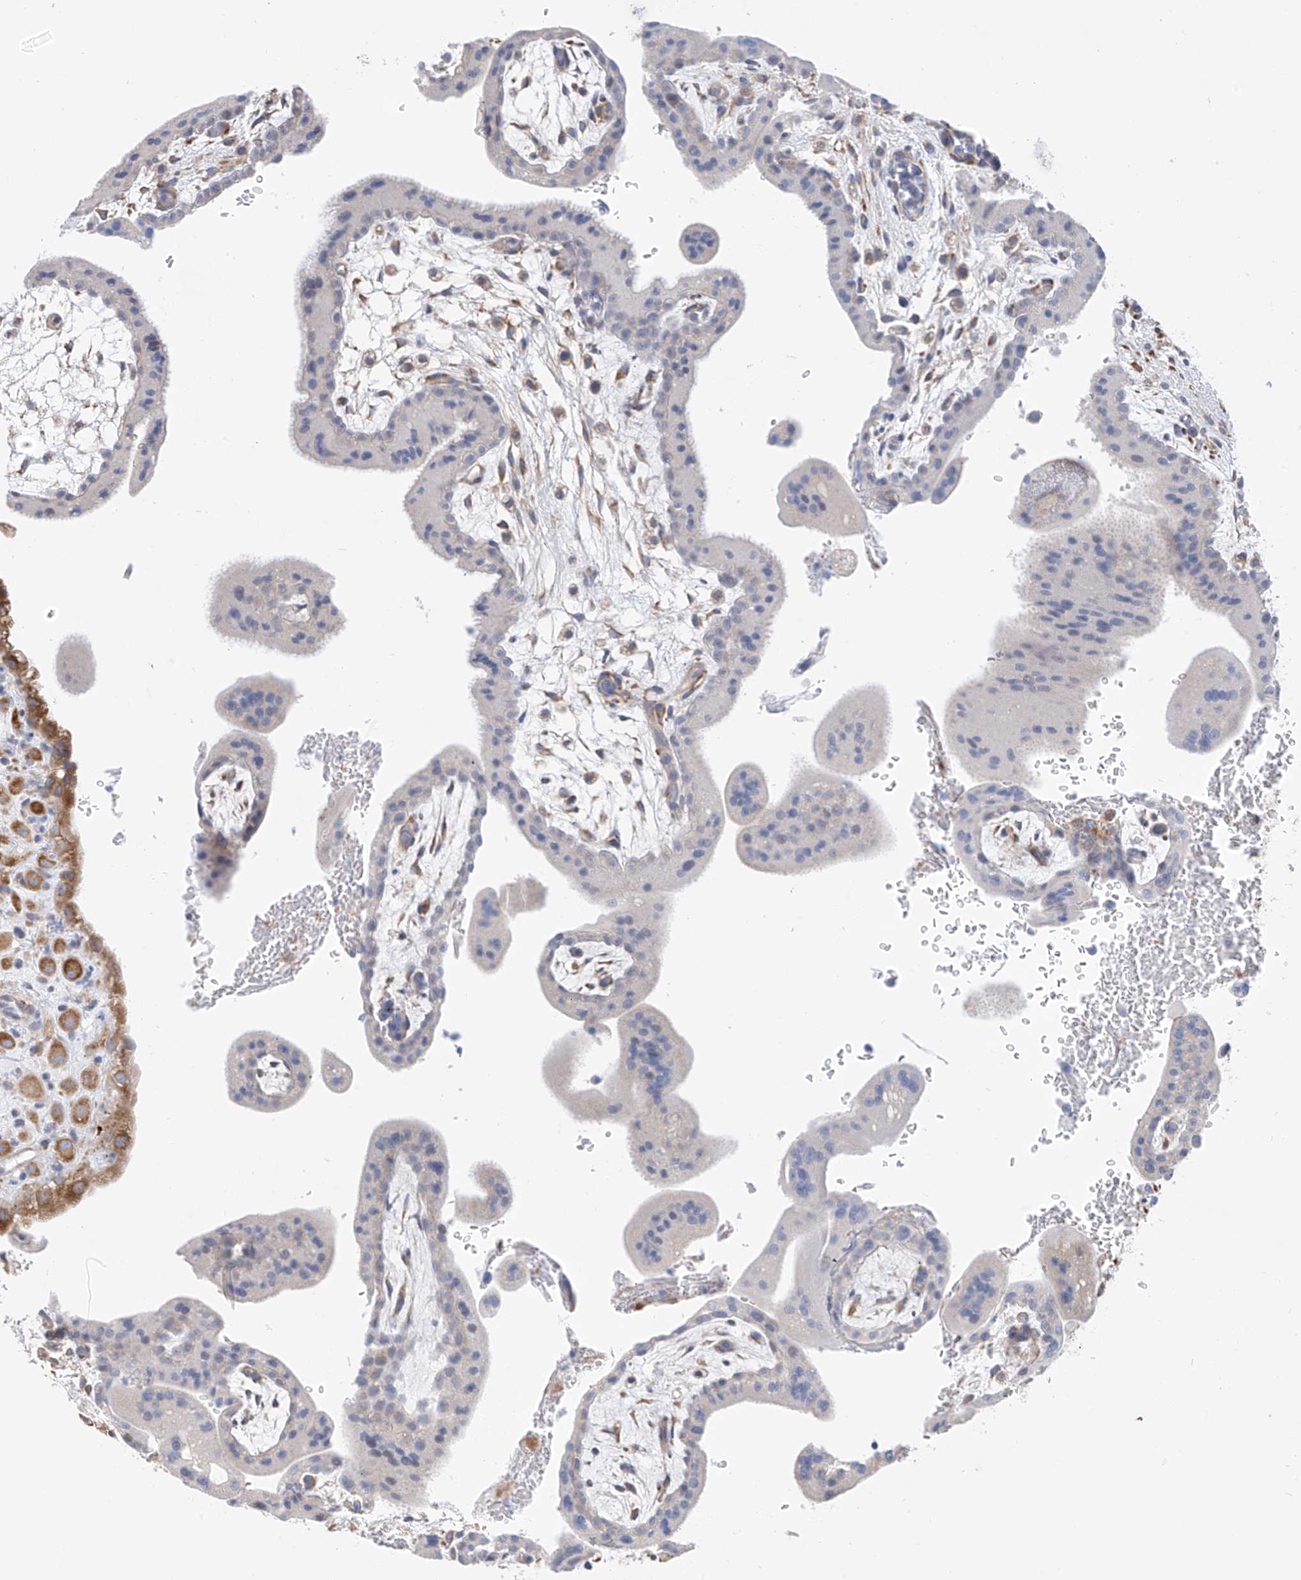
{"staining": {"intensity": "moderate", "quantity": ">75%", "location": "cytoplasmic/membranous"}, "tissue": "placenta", "cell_type": "Decidual cells", "image_type": "normal", "snomed": [{"axis": "morphology", "description": "Normal tissue, NOS"}, {"axis": "topography", "description": "Placenta"}], "caption": "Brown immunohistochemical staining in normal placenta demonstrates moderate cytoplasmic/membranous expression in approximately >75% of decidual cells.", "gene": "REC8", "patient": {"sex": "female", "age": 35}}